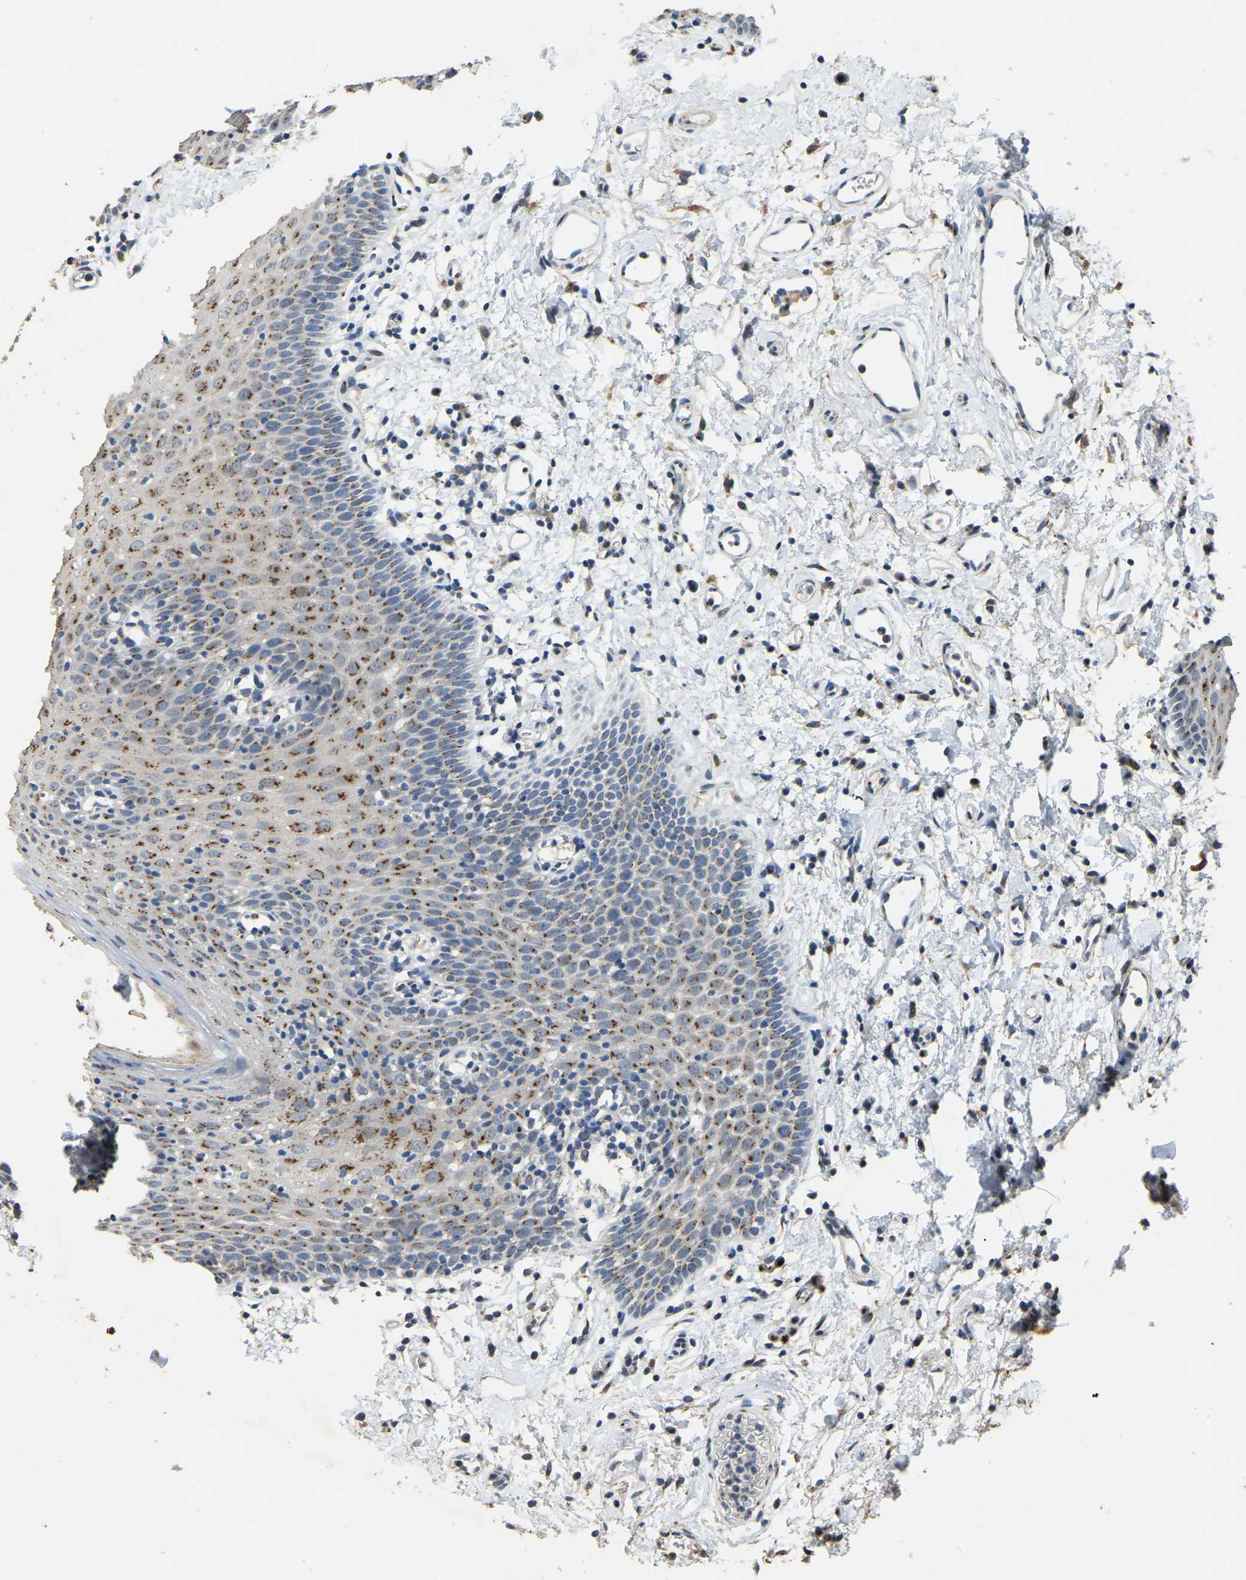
{"staining": {"intensity": "moderate", "quantity": "25%-75%", "location": "cytoplasmic/membranous"}, "tissue": "oral mucosa", "cell_type": "Squamous epithelial cells", "image_type": "normal", "snomed": [{"axis": "morphology", "description": "Normal tissue, NOS"}, {"axis": "topography", "description": "Oral tissue"}], "caption": "Oral mucosa stained with a brown dye displays moderate cytoplasmic/membranous positive expression in approximately 25%-75% of squamous epithelial cells.", "gene": "FAM174A", "patient": {"sex": "male", "age": 66}}